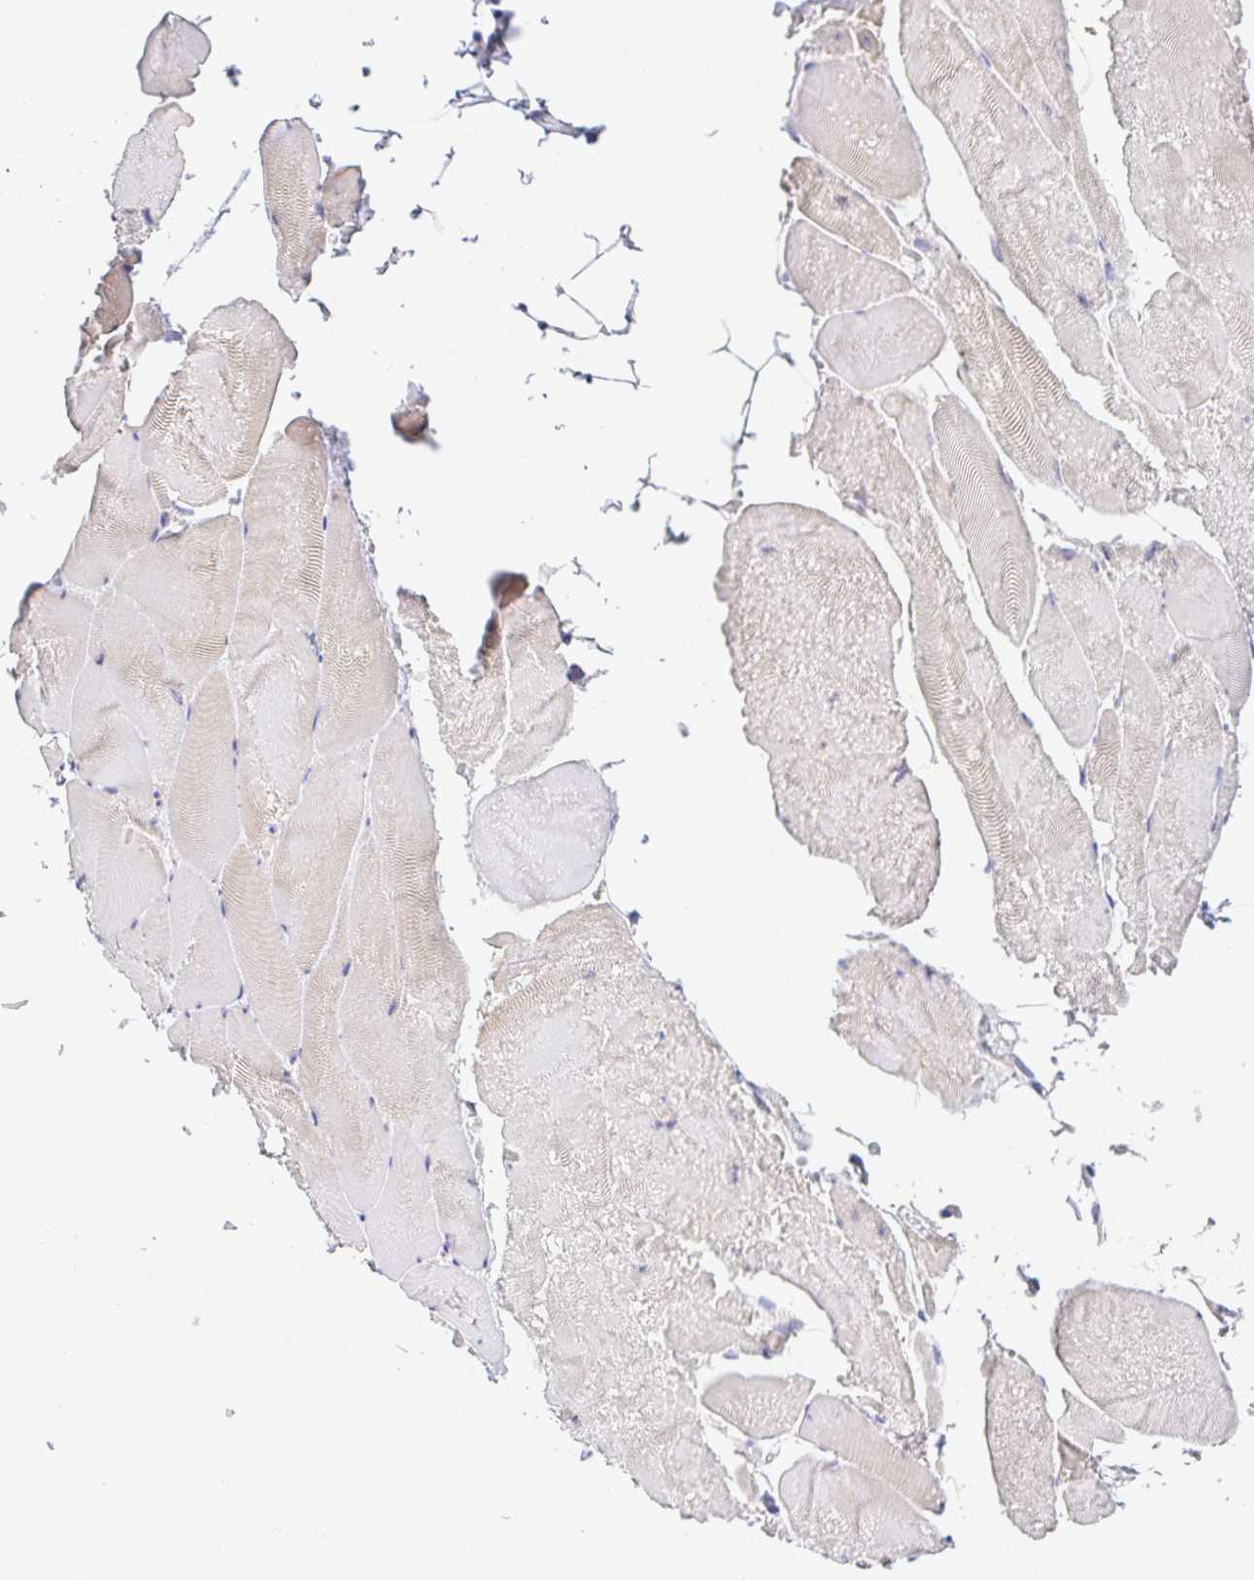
{"staining": {"intensity": "negative", "quantity": "none", "location": "none"}, "tissue": "skeletal muscle", "cell_type": "Myocytes", "image_type": "normal", "snomed": [{"axis": "morphology", "description": "Normal tissue, NOS"}, {"axis": "topography", "description": "Skeletal muscle"}], "caption": "DAB immunohistochemical staining of benign human skeletal muscle demonstrates no significant positivity in myocytes.", "gene": "SERPINE3", "patient": {"sex": "female", "age": 64}}